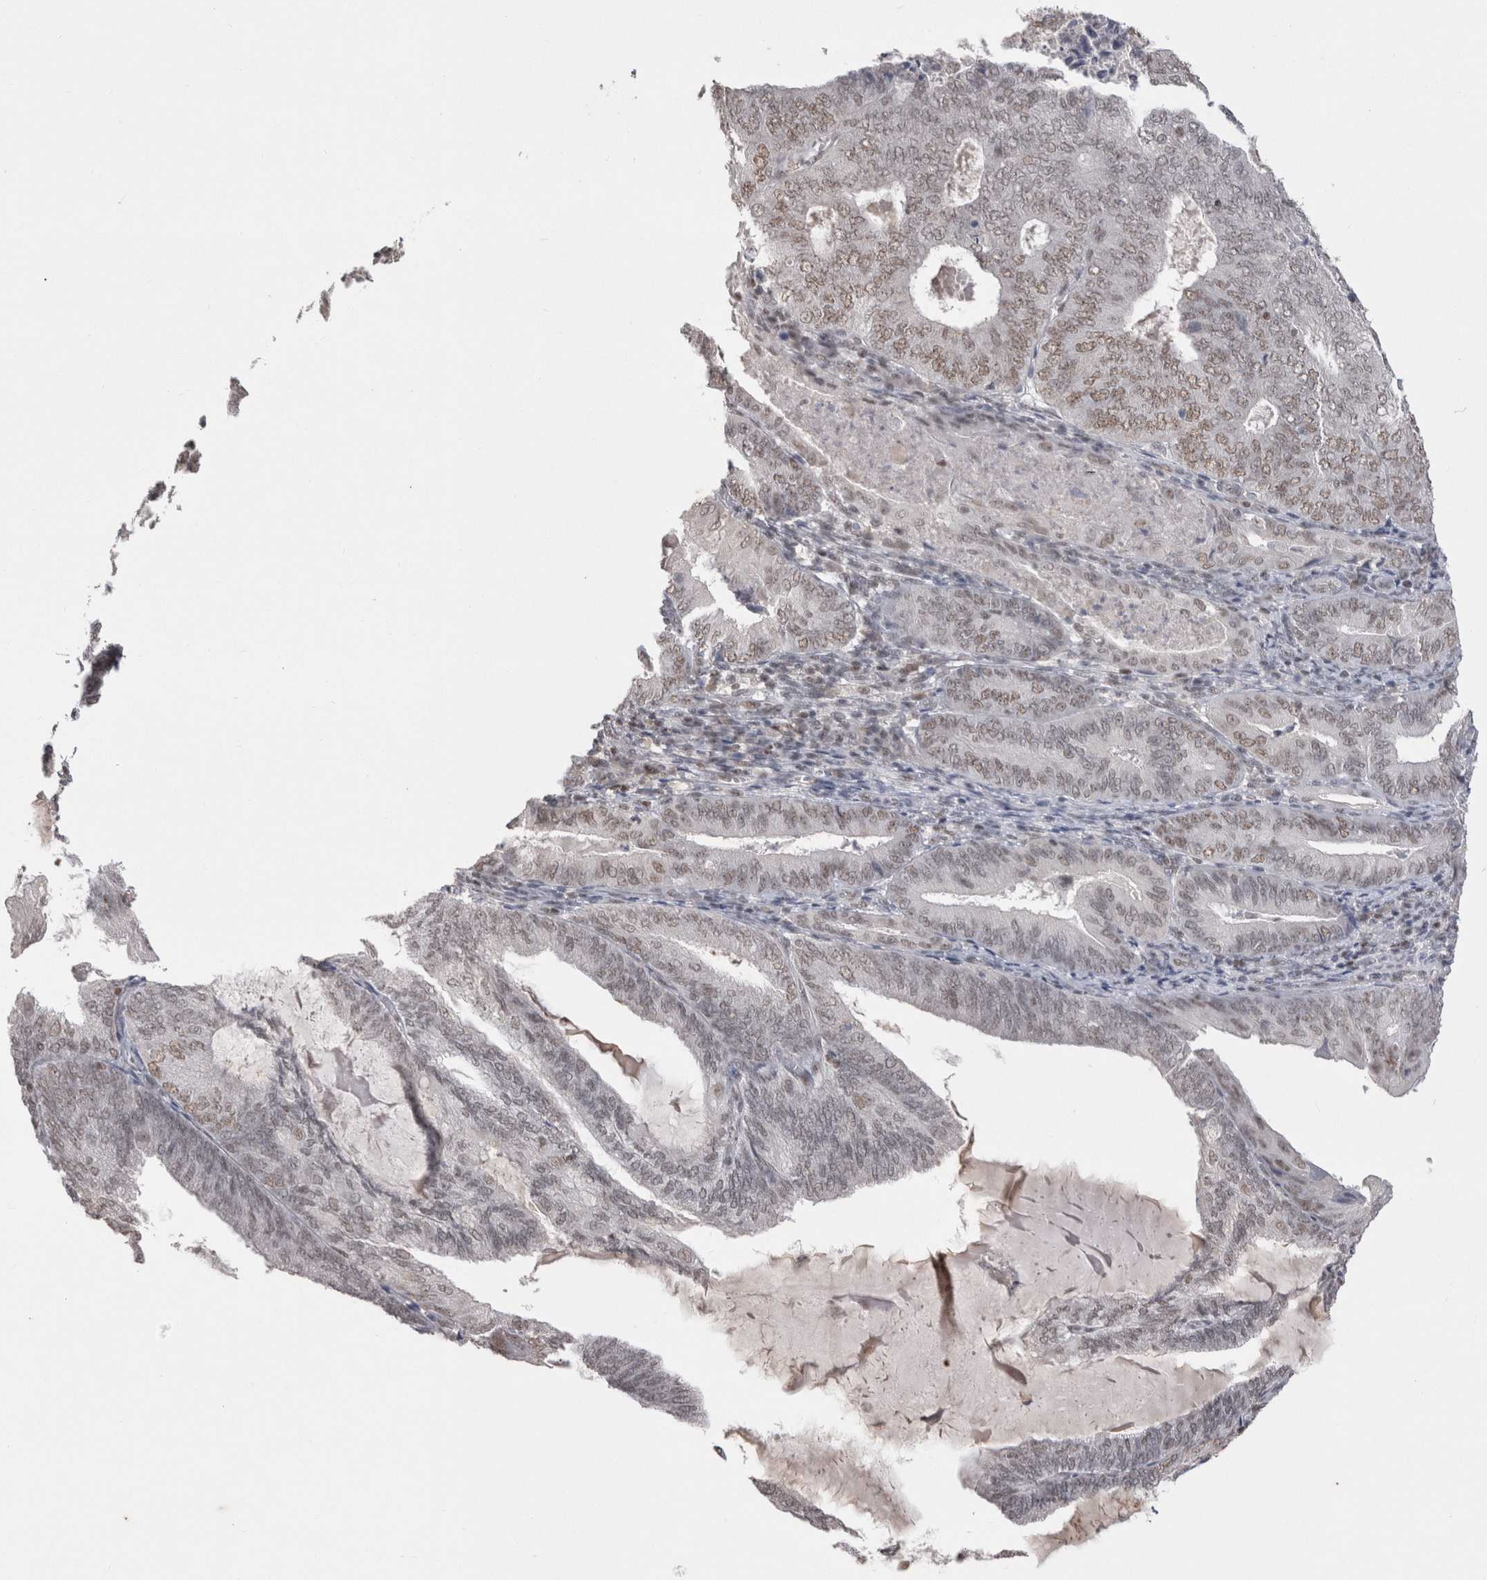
{"staining": {"intensity": "weak", "quantity": "25%-75%", "location": "nuclear"}, "tissue": "endometrial cancer", "cell_type": "Tumor cells", "image_type": "cancer", "snomed": [{"axis": "morphology", "description": "Adenocarcinoma, NOS"}, {"axis": "topography", "description": "Endometrium"}], "caption": "Weak nuclear staining for a protein is present in about 25%-75% of tumor cells of adenocarcinoma (endometrial) using immunohistochemistry (IHC).", "gene": "DAXX", "patient": {"sex": "female", "age": 81}}